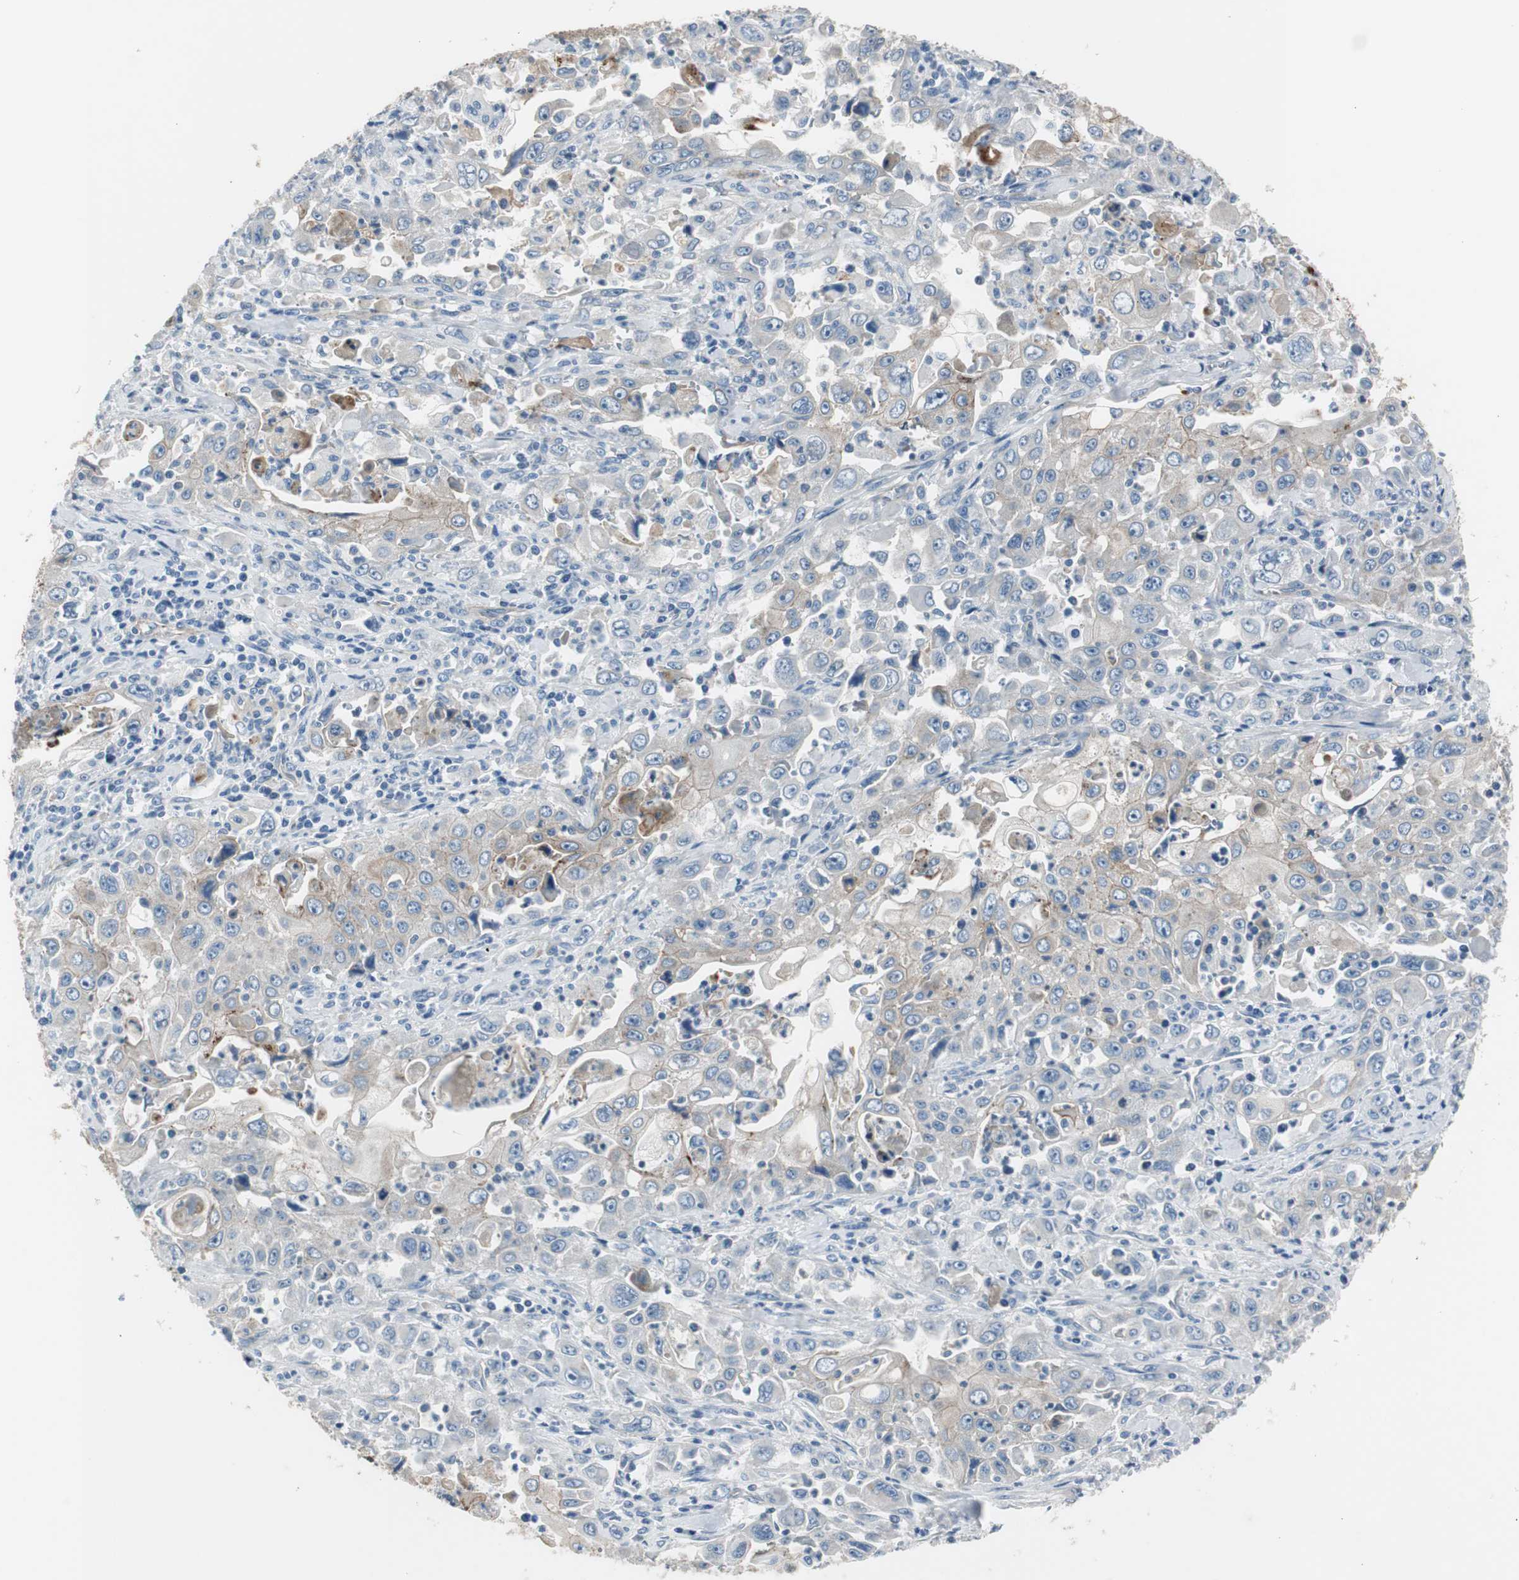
{"staining": {"intensity": "weak", "quantity": "25%-75%", "location": "cytoplasmic/membranous"}, "tissue": "pancreatic cancer", "cell_type": "Tumor cells", "image_type": "cancer", "snomed": [{"axis": "morphology", "description": "Adenocarcinoma, NOS"}, {"axis": "topography", "description": "Pancreas"}], "caption": "A histopathology image of human pancreatic adenocarcinoma stained for a protein reveals weak cytoplasmic/membranous brown staining in tumor cells.", "gene": "STXBP4", "patient": {"sex": "male", "age": 70}}